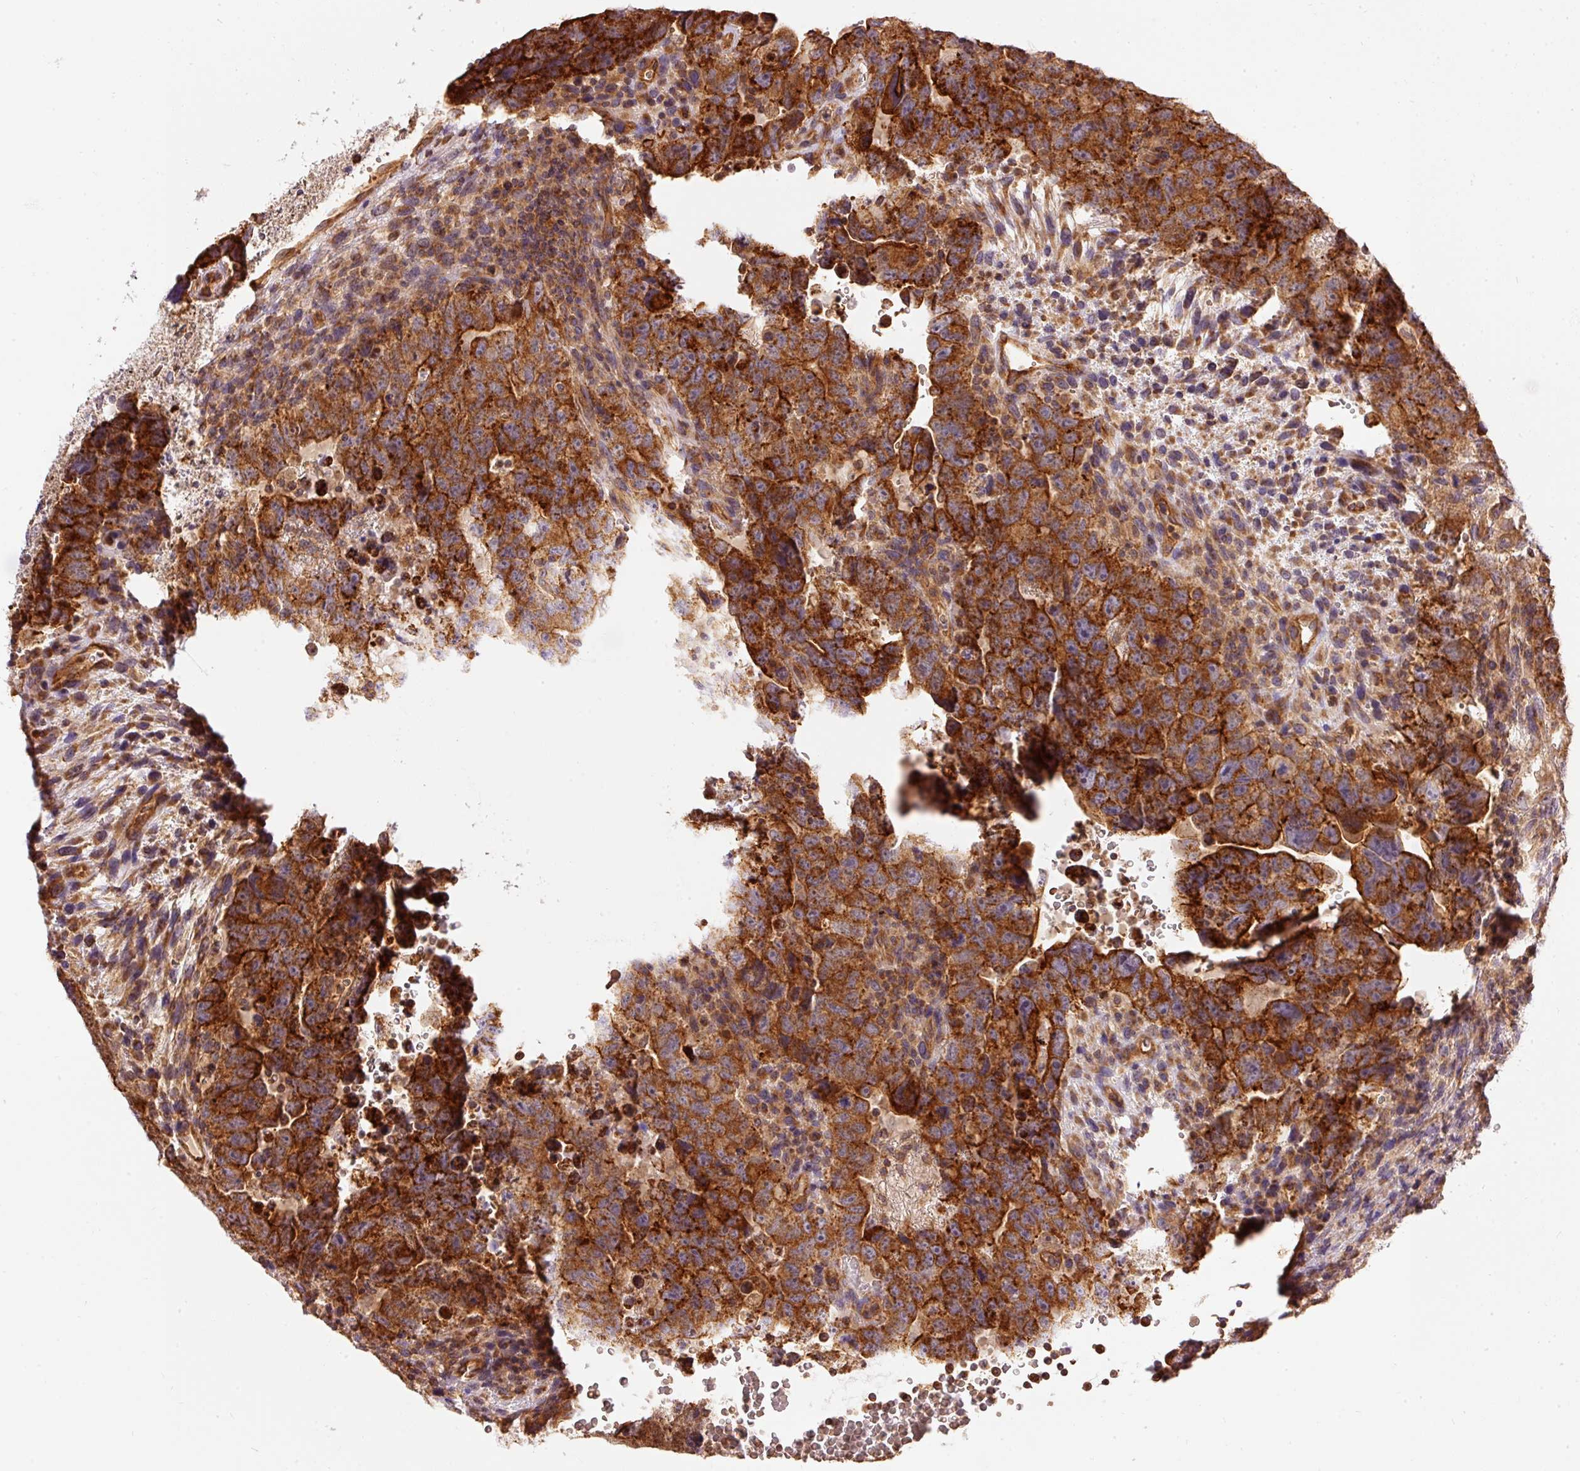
{"staining": {"intensity": "strong", "quantity": ">75%", "location": "cytoplasmic/membranous"}, "tissue": "testis cancer", "cell_type": "Tumor cells", "image_type": "cancer", "snomed": [{"axis": "morphology", "description": "Carcinoma, Embryonal, NOS"}, {"axis": "topography", "description": "Testis"}], "caption": "A micrograph of testis cancer (embryonal carcinoma) stained for a protein exhibits strong cytoplasmic/membranous brown staining in tumor cells.", "gene": "ADCY4", "patient": {"sex": "male", "age": 24}}